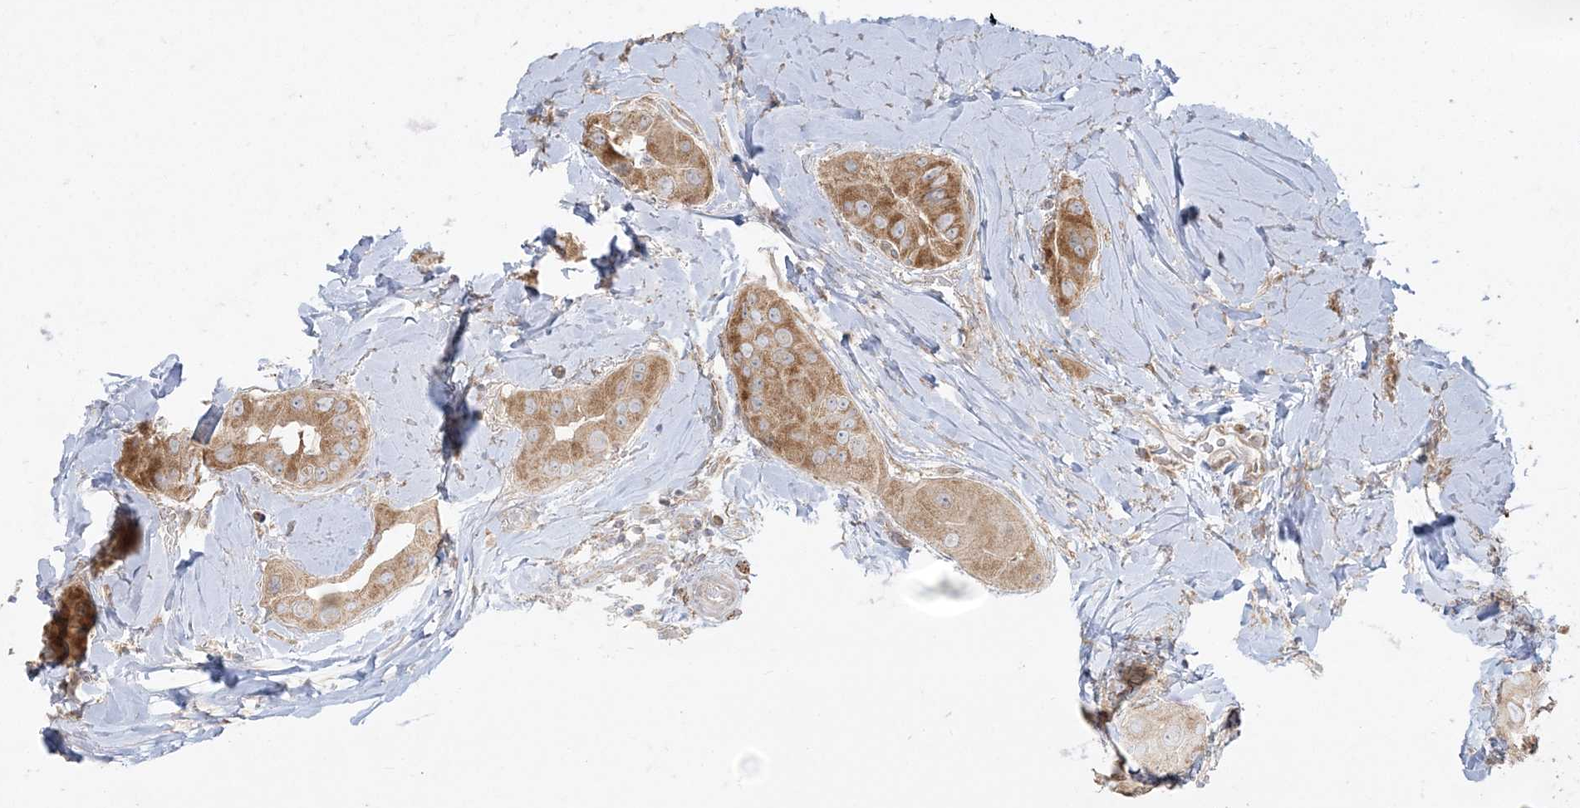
{"staining": {"intensity": "strong", "quantity": ">75%", "location": "cytoplasmic/membranous"}, "tissue": "thyroid cancer", "cell_type": "Tumor cells", "image_type": "cancer", "snomed": [{"axis": "morphology", "description": "Papillary adenocarcinoma, NOS"}, {"axis": "topography", "description": "Thyroid gland"}], "caption": "Immunohistochemistry photomicrograph of neoplastic tissue: human papillary adenocarcinoma (thyroid) stained using immunohistochemistry reveals high levels of strong protein expression localized specifically in the cytoplasmic/membranous of tumor cells, appearing as a cytoplasmic/membranous brown color.", "gene": "ZC3H6", "patient": {"sex": "male", "age": 33}}